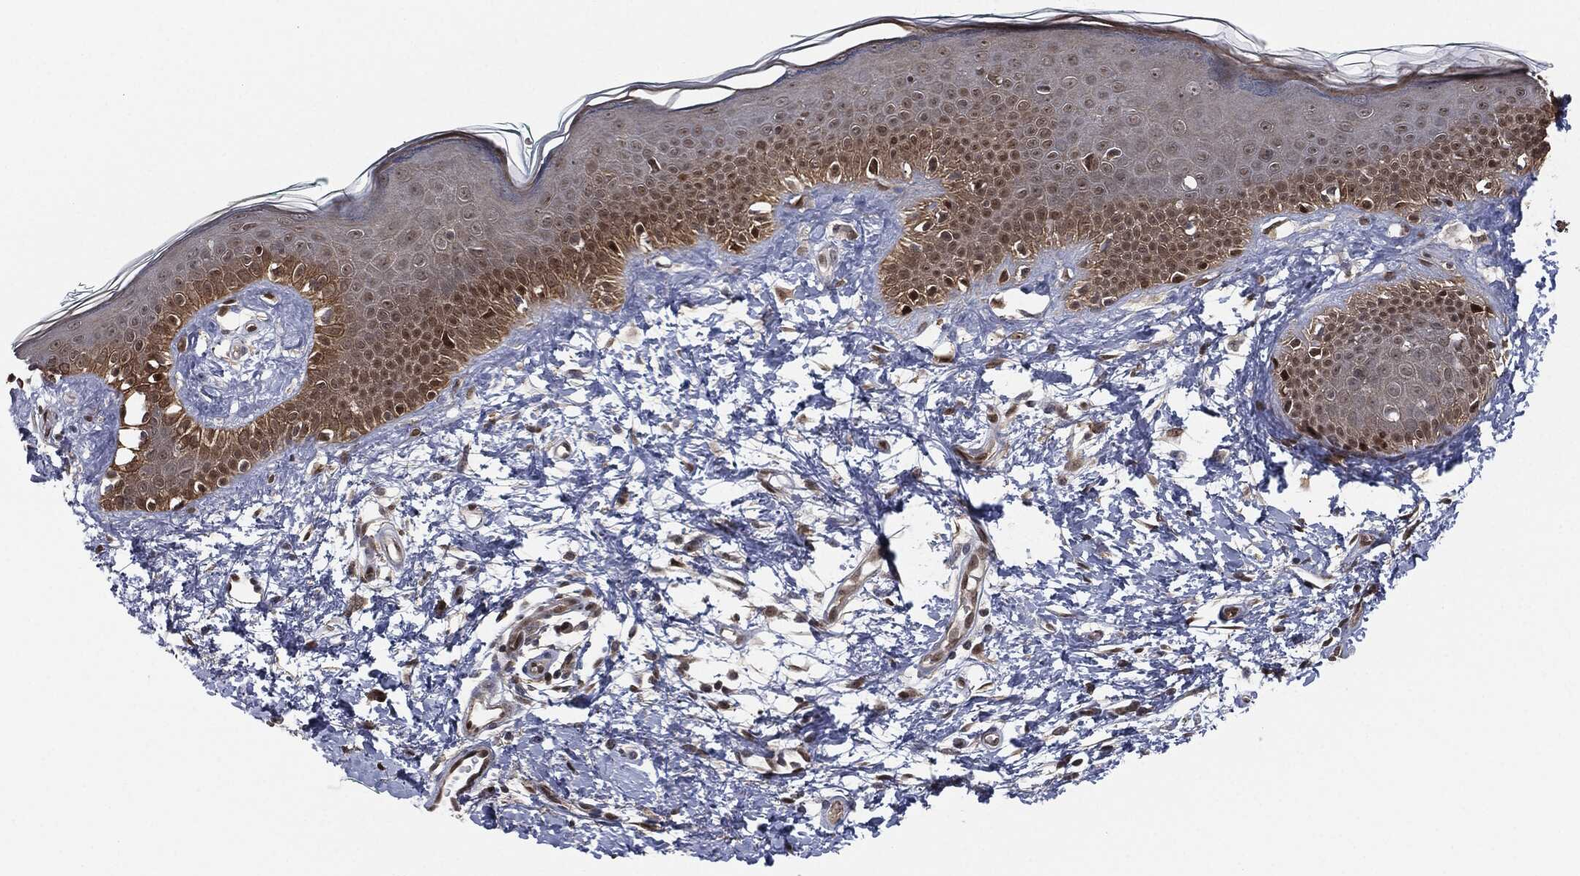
{"staining": {"intensity": "weak", "quantity": ">75%", "location": "cytoplasmic/membranous"}, "tissue": "skin", "cell_type": "Fibroblasts", "image_type": "normal", "snomed": [{"axis": "morphology", "description": "Normal tissue, NOS"}, {"axis": "morphology", "description": "Basal cell carcinoma"}, {"axis": "topography", "description": "Skin"}], "caption": "Immunohistochemical staining of normal human skin exhibits weak cytoplasmic/membranous protein staining in approximately >75% of fibroblasts.", "gene": "CAPRIN2", "patient": {"sex": "male", "age": 33}}